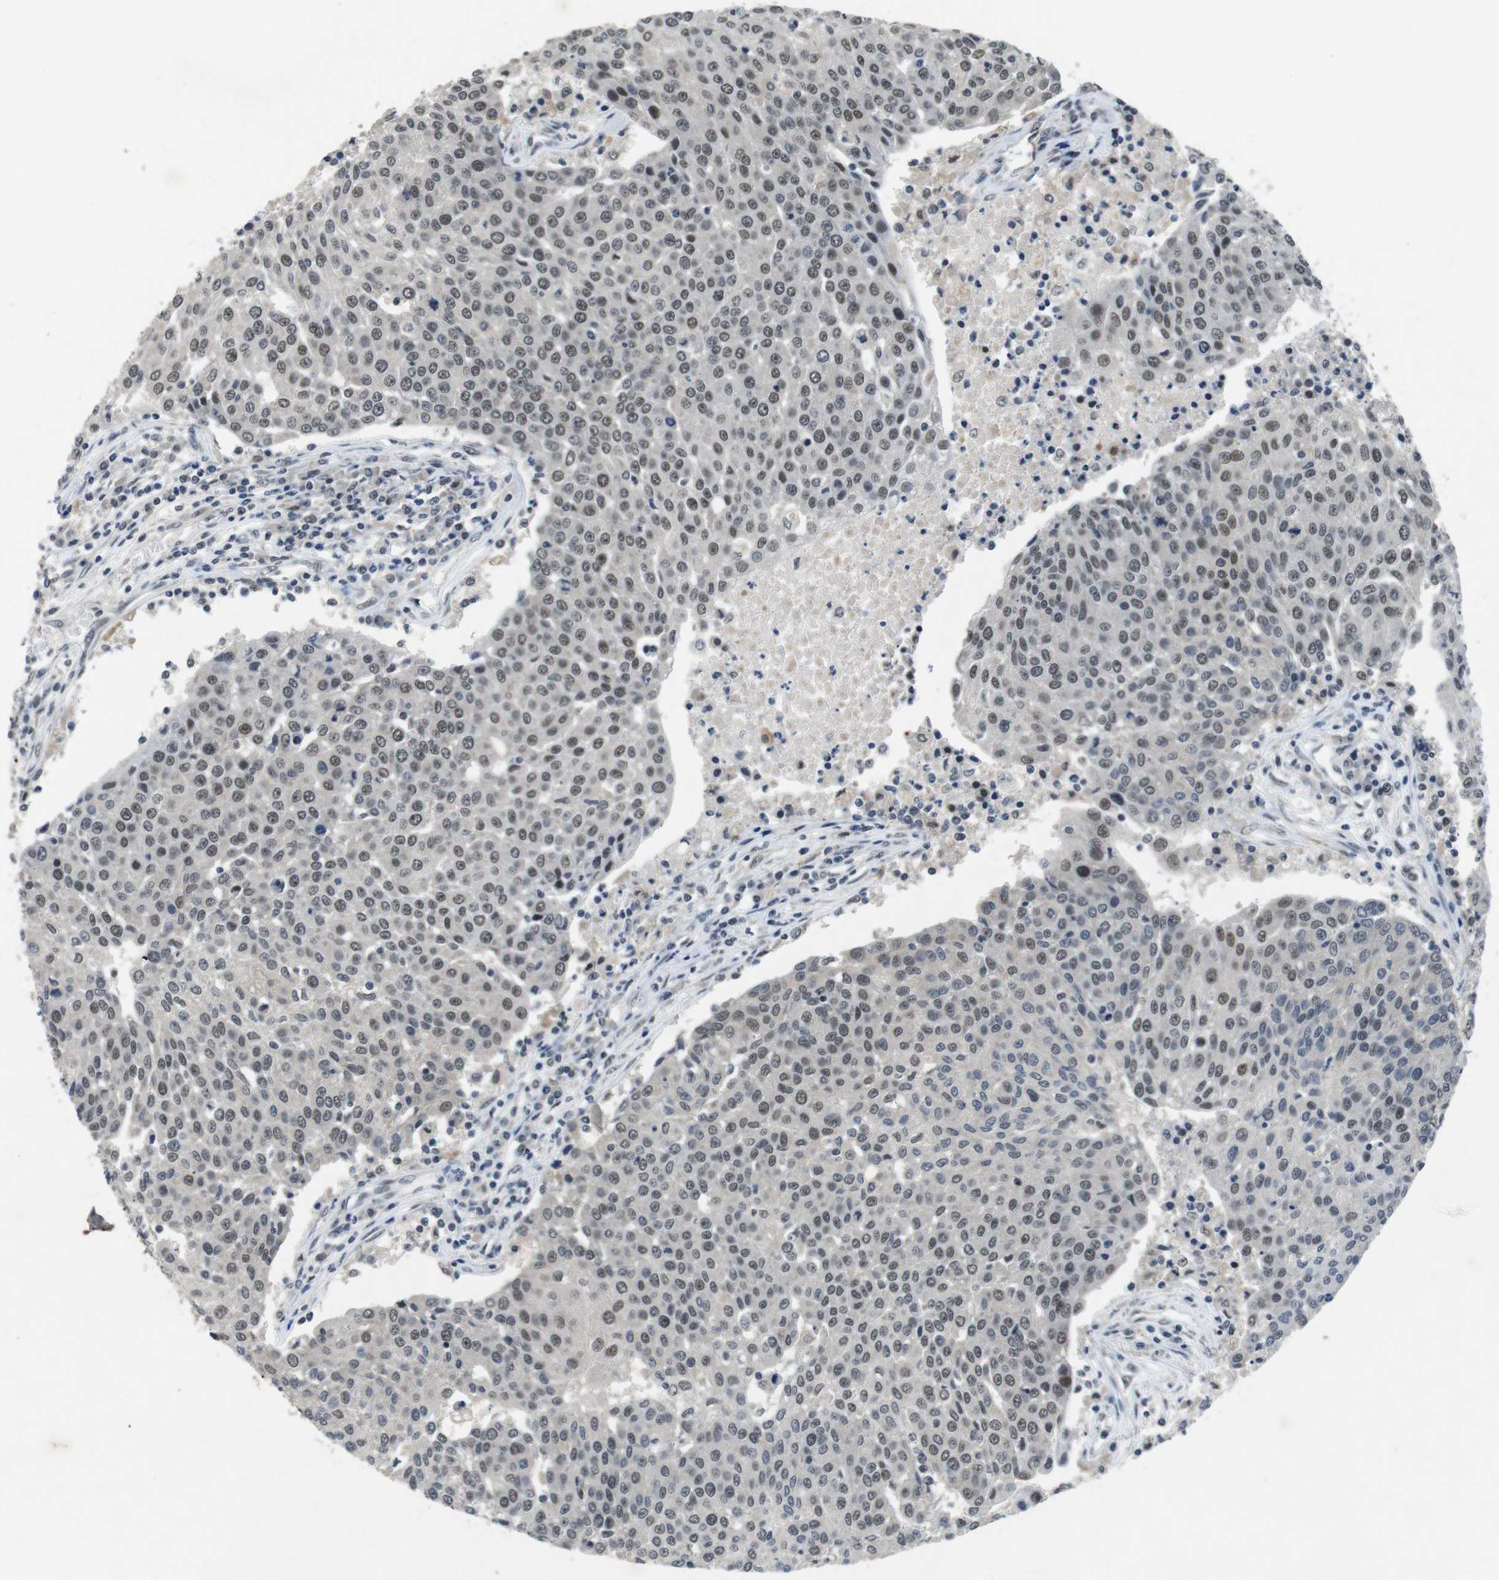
{"staining": {"intensity": "weak", "quantity": ">75%", "location": "nuclear"}, "tissue": "urothelial cancer", "cell_type": "Tumor cells", "image_type": "cancer", "snomed": [{"axis": "morphology", "description": "Urothelial carcinoma, High grade"}, {"axis": "topography", "description": "Urinary bladder"}], "caption": "Weak nuclear positivity for a protein is seen in about >75% of tumor cells of urothelial cancer using immunohistochemistry (IHC).", "gene": "USP7", "patient": {"sex": "female", "age": 85}}